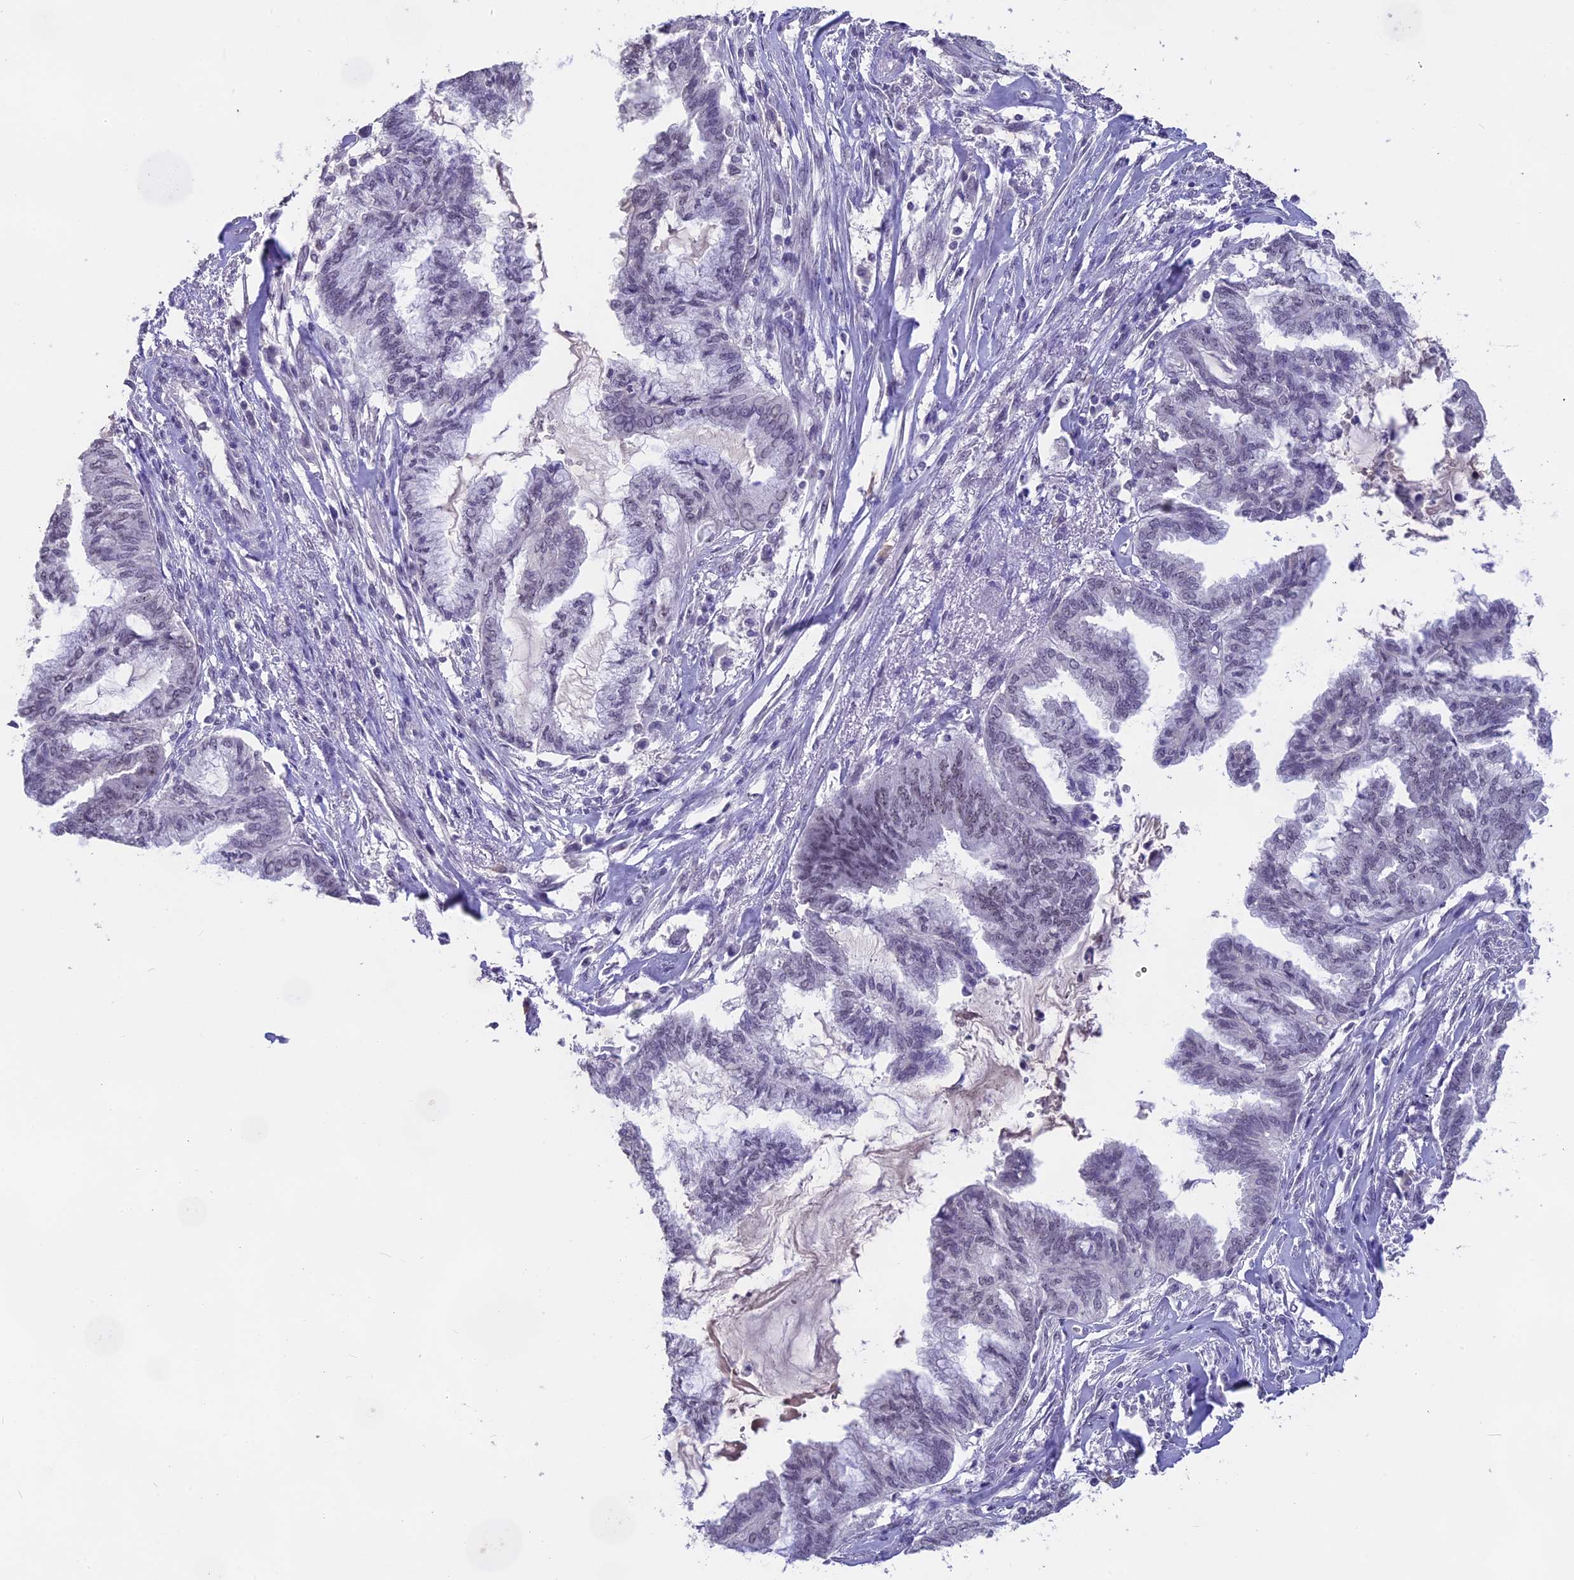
{"staining": {"intensity": "negative", "quantity": "none", "location": "none"}, "tissue": "endometrial cancer", "cell_type": "Tumor cells", "image_type": "cancer", "snomed": [{"axis": "morphology", "description": "Adenocarcinoma, NOS"}, {"axis": "topography", "description": "Endometrium"}], "caption": "A histopathology image of endometrial cancer (adenocarcinoma) stained for a protein exhibits no brown staining in tumor cells.", "gene": "SETD2", "patient": {"sex": "female", "age": 86}}